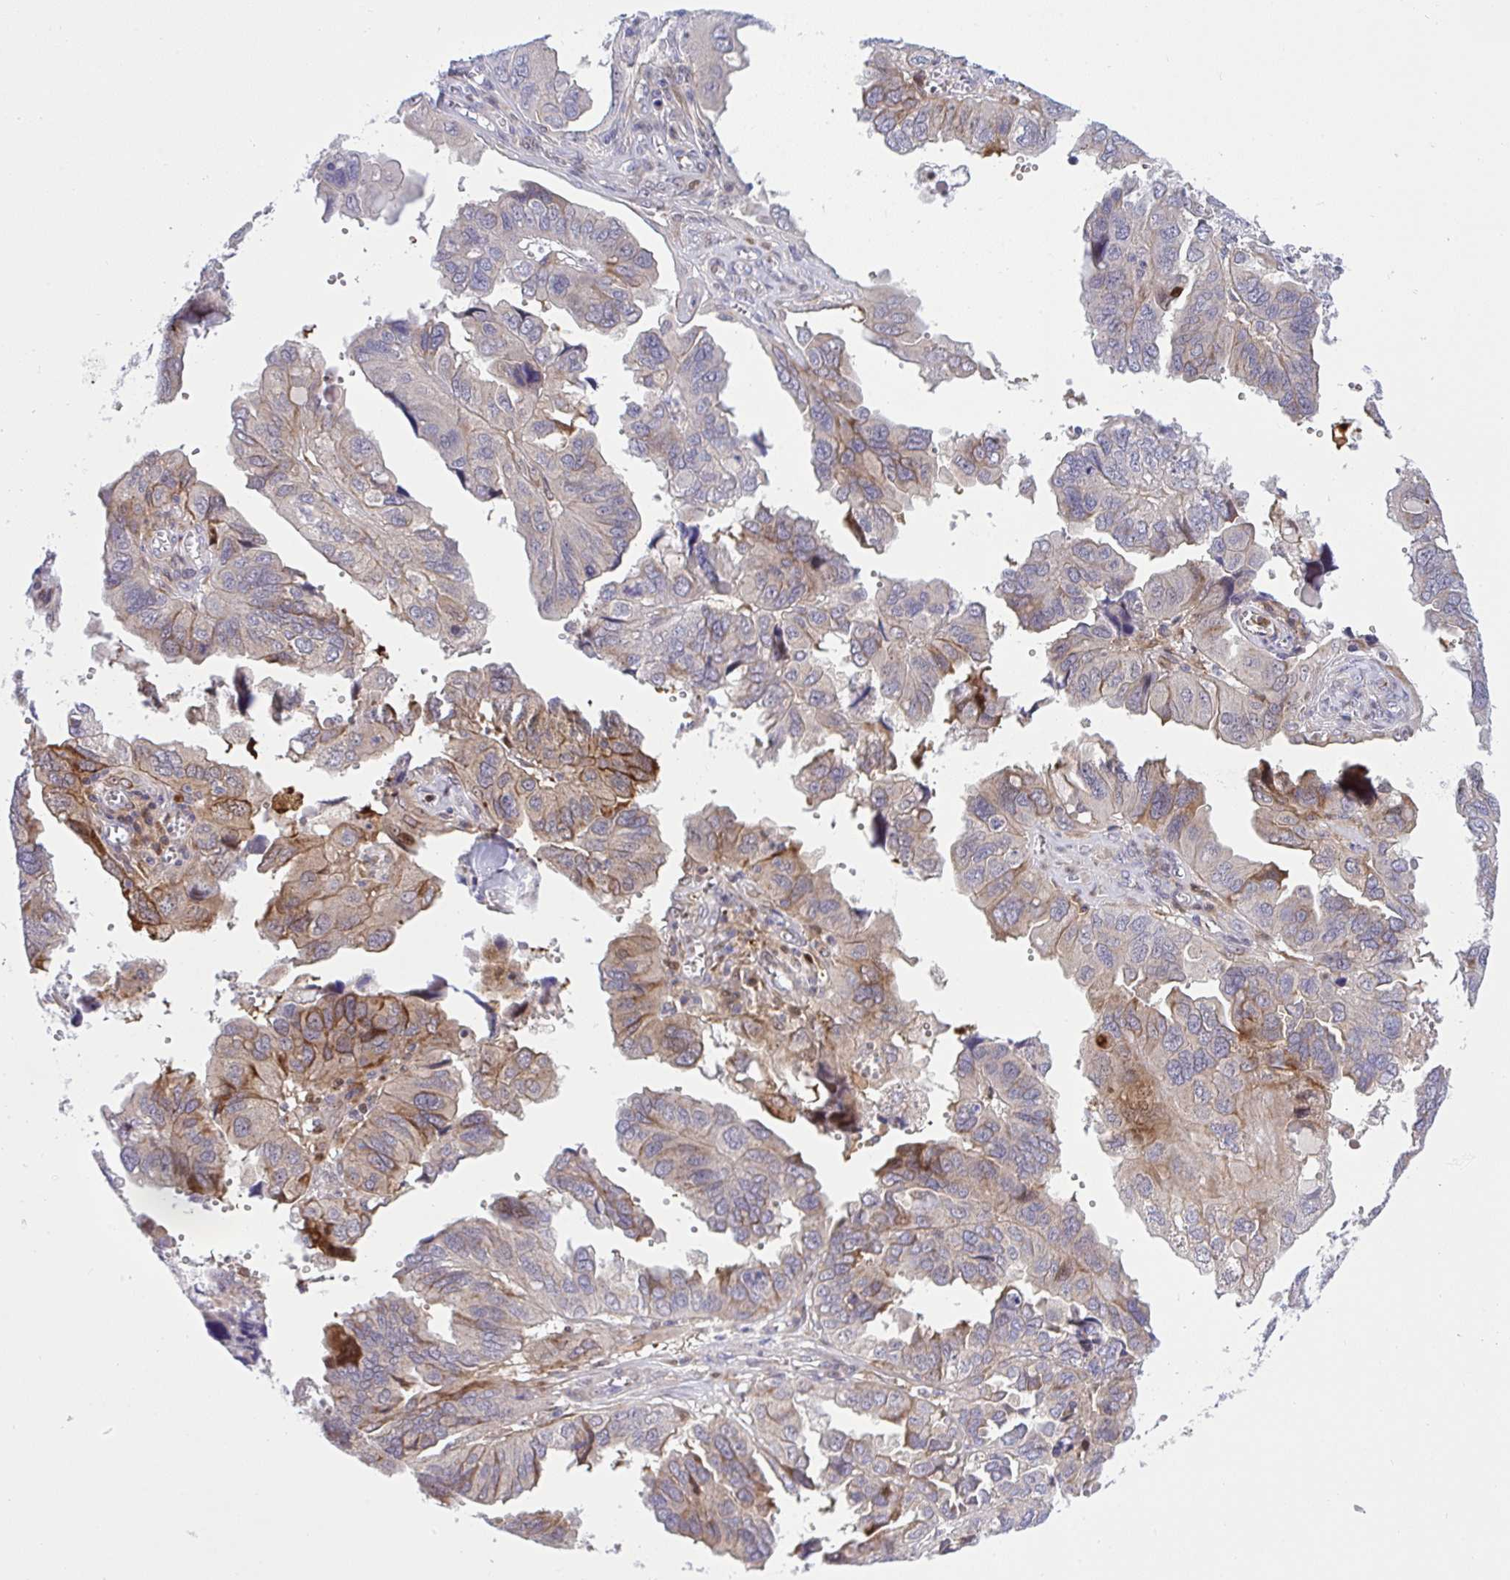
{"staining": {"intensity": "strong", "quantity": "25%-75%", "location": "cytoplasmic/membranous"}, "tissue": "ovarian cancer", "cell_type": "Tumor cells", "image_type": "cancer", "snomed": [{"axis": "morphology", "description": "Cystadenocarcinoma, serous, NOS"}, {"axis": "topography", "description": "Ovary"}], "caption": "About 25%-75% of tumor cells in ovarian serous cystadenocarcinoma display strong cytoplasmic/membranous protein staining as visualized by brown immunohistochemical staining.", "gene": "ZNF554", "patient": {"sex": "female", "age": 79}}